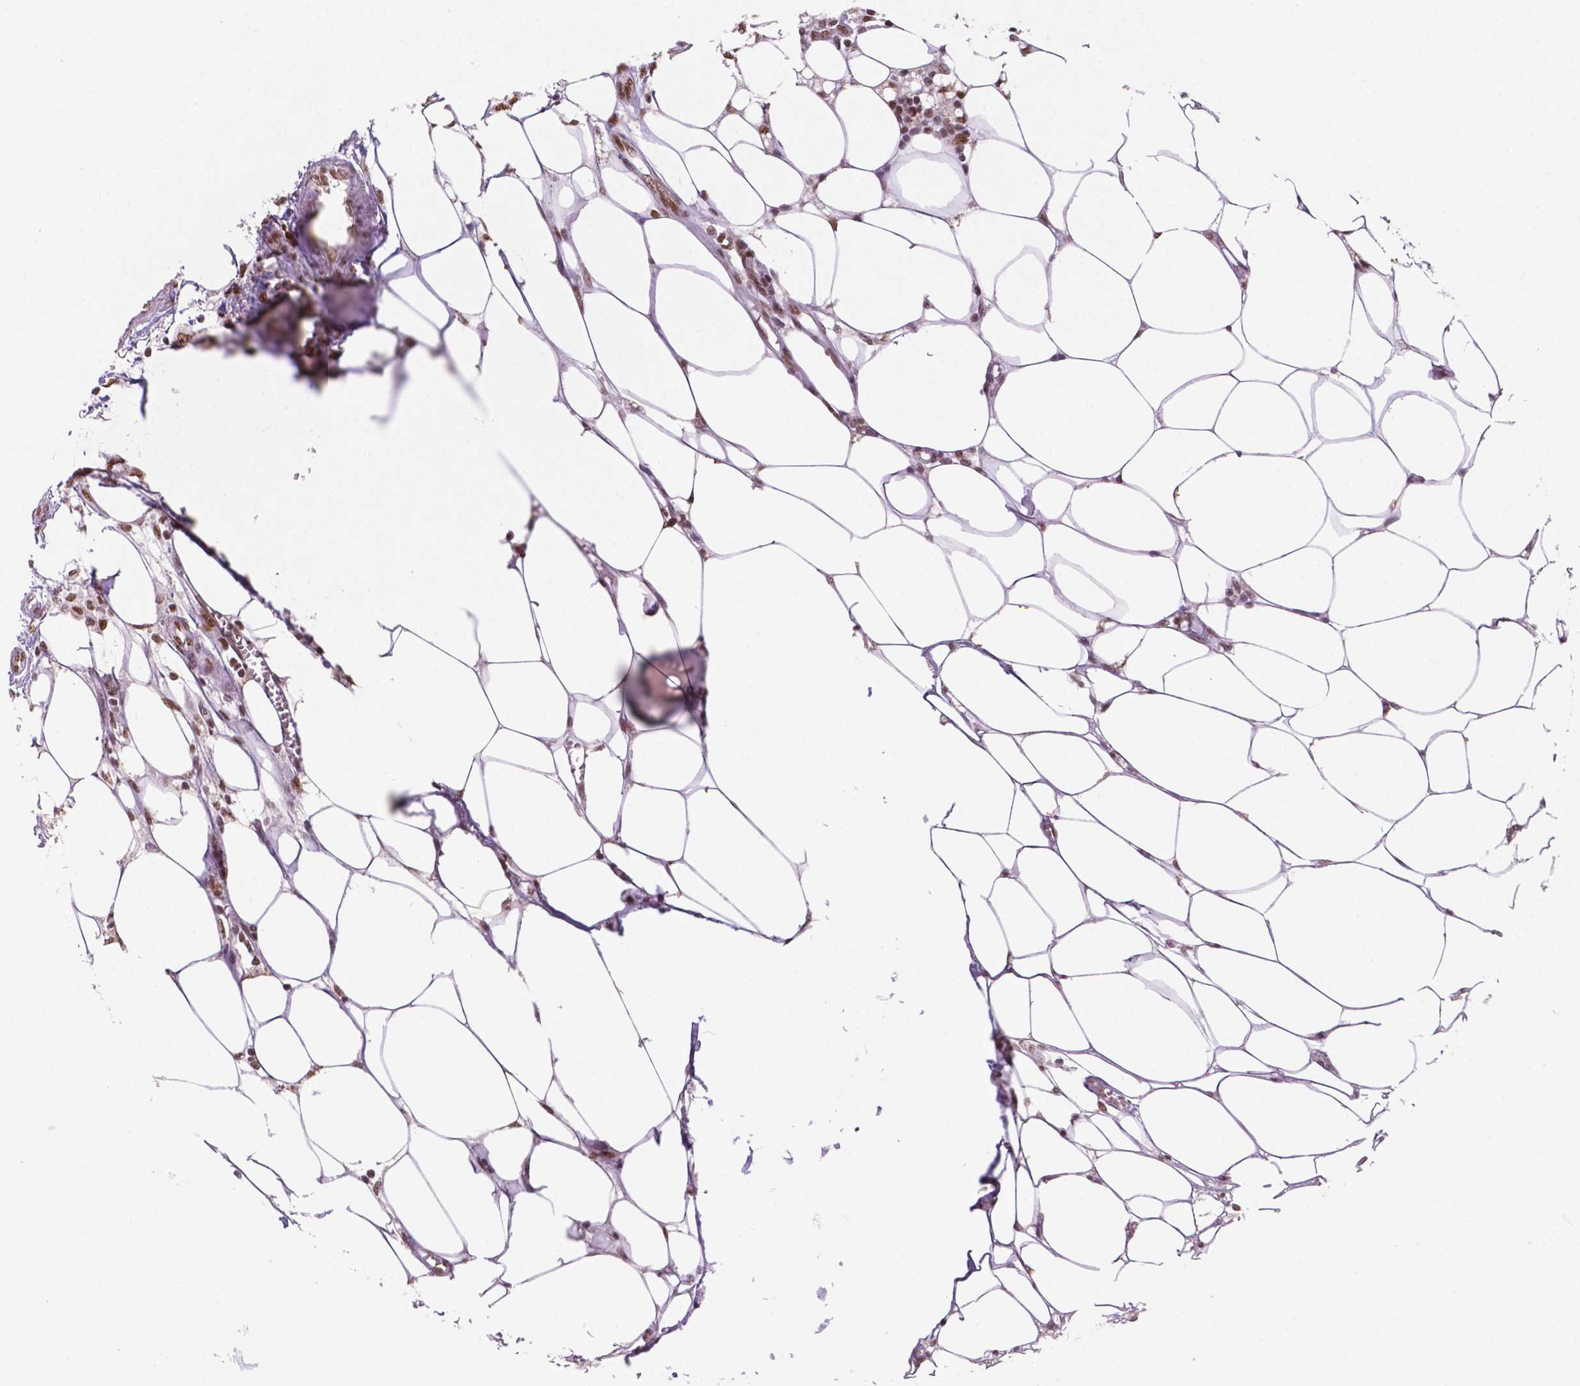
{"staining": {"intensity": "moderate", "quantity": "25%-75%", "location": "nuclear"}, "tissue": "breast cancer", "cell_type": "Tumor cells", "image_type": "cancer", "snomed": [{"axis": "morphology", "description": "Duct carcinoma"}, {"axis": "topography", "description": "Breast"}], "caption": "Immunohistochemical staining of human breast cancer demonstrates medium levels of moderate nuclear expression in about 25%-75% of tumor cells.", "gene": "MLH1", "patient": {"sex": "female", "age": 85}}